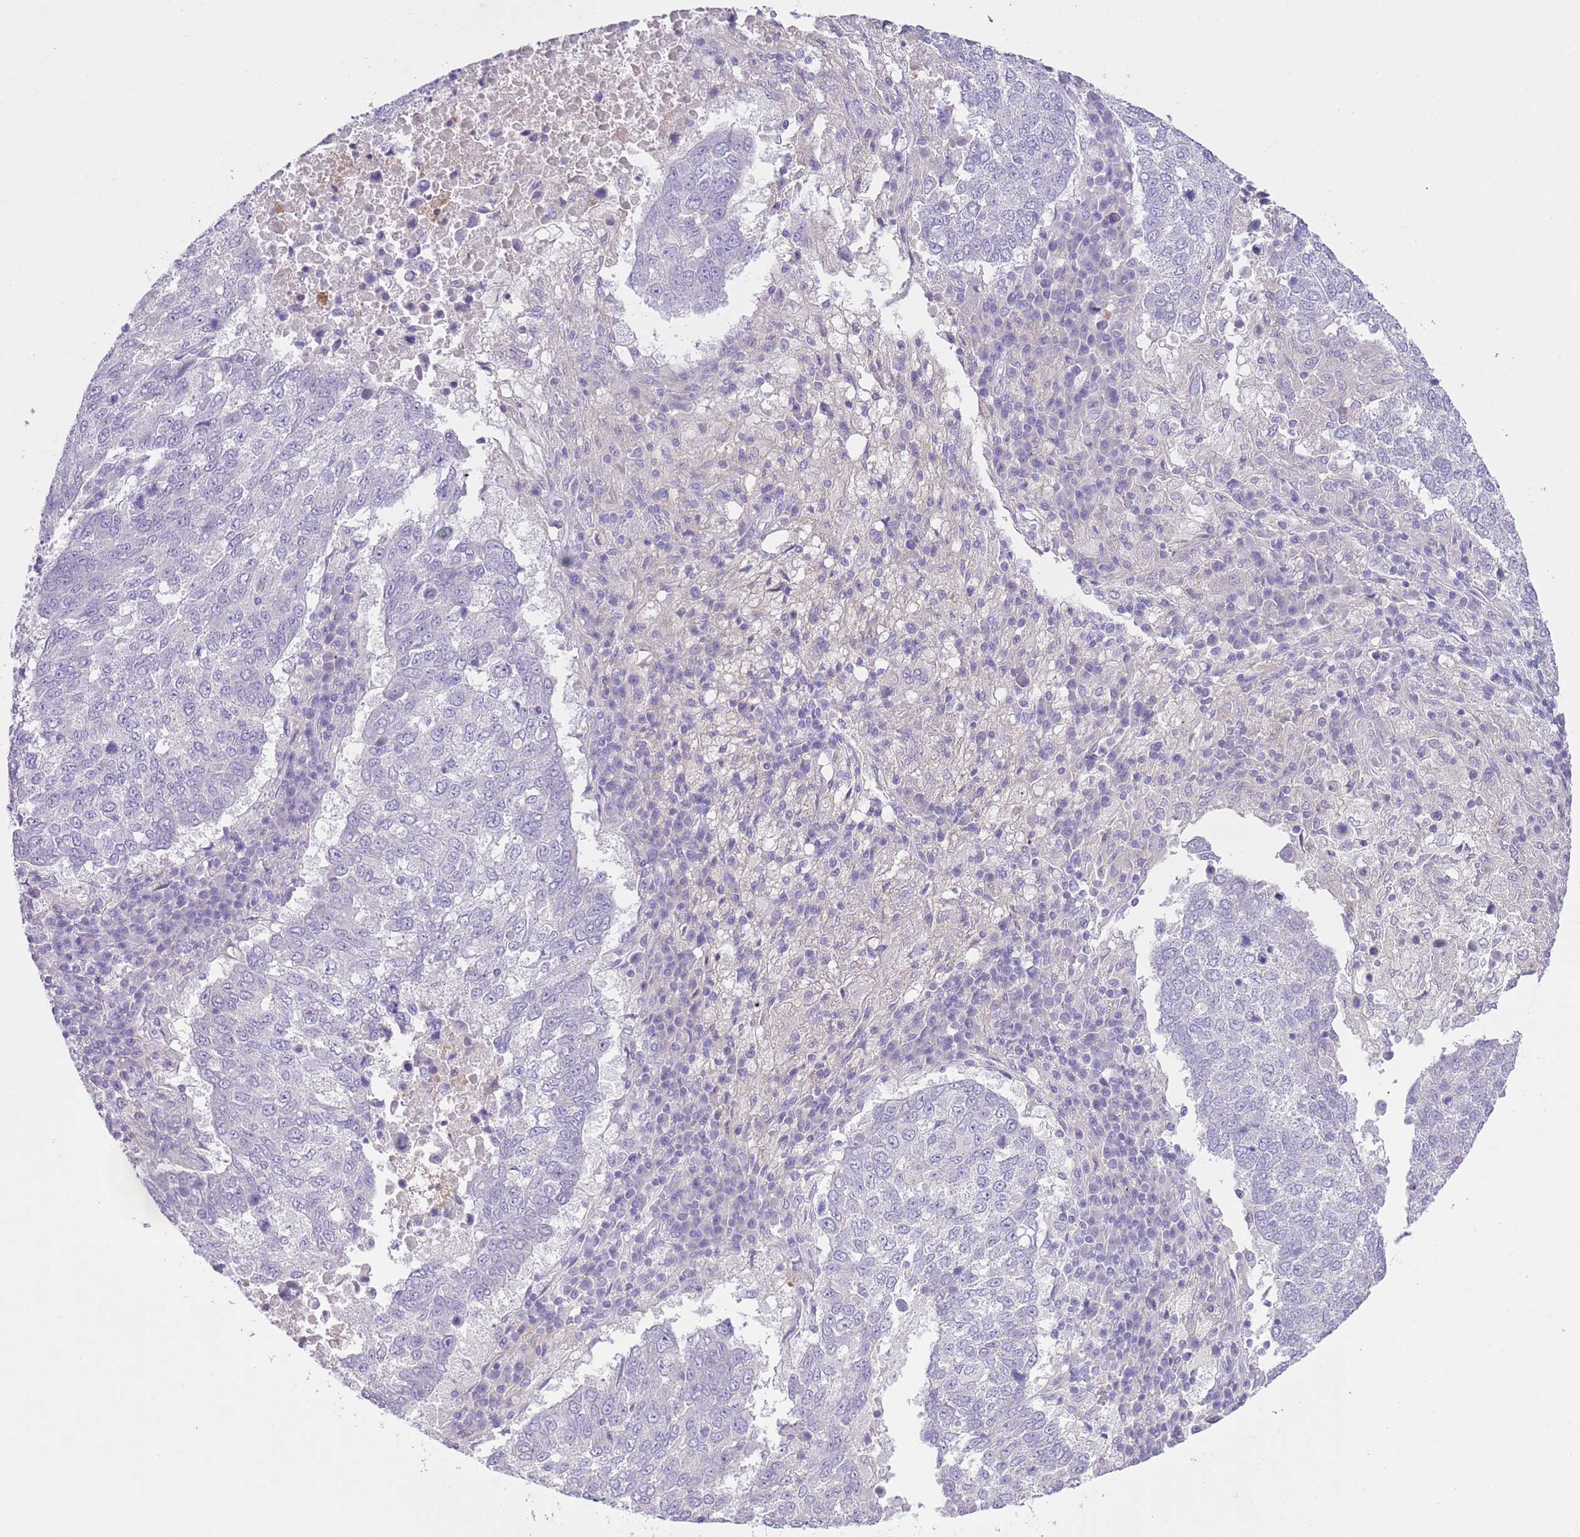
{"staining": {"intensity": "negative", "quantity": "none", "location": "none"}, "tissue": "lung cancer", "cell_type": "Tumor cells", "image_type": "cancer", "snomed": [{"axis": "morphology", "description": "Squamous cell carcinoma, NOS"}, {"axis": "topography", "description": "Lung"}], "caption": "An image of human lung cancer is negative for staining in tumor cells.", "gene": "CLEC2A", "patient": {"sex": "male", "age": 73}}